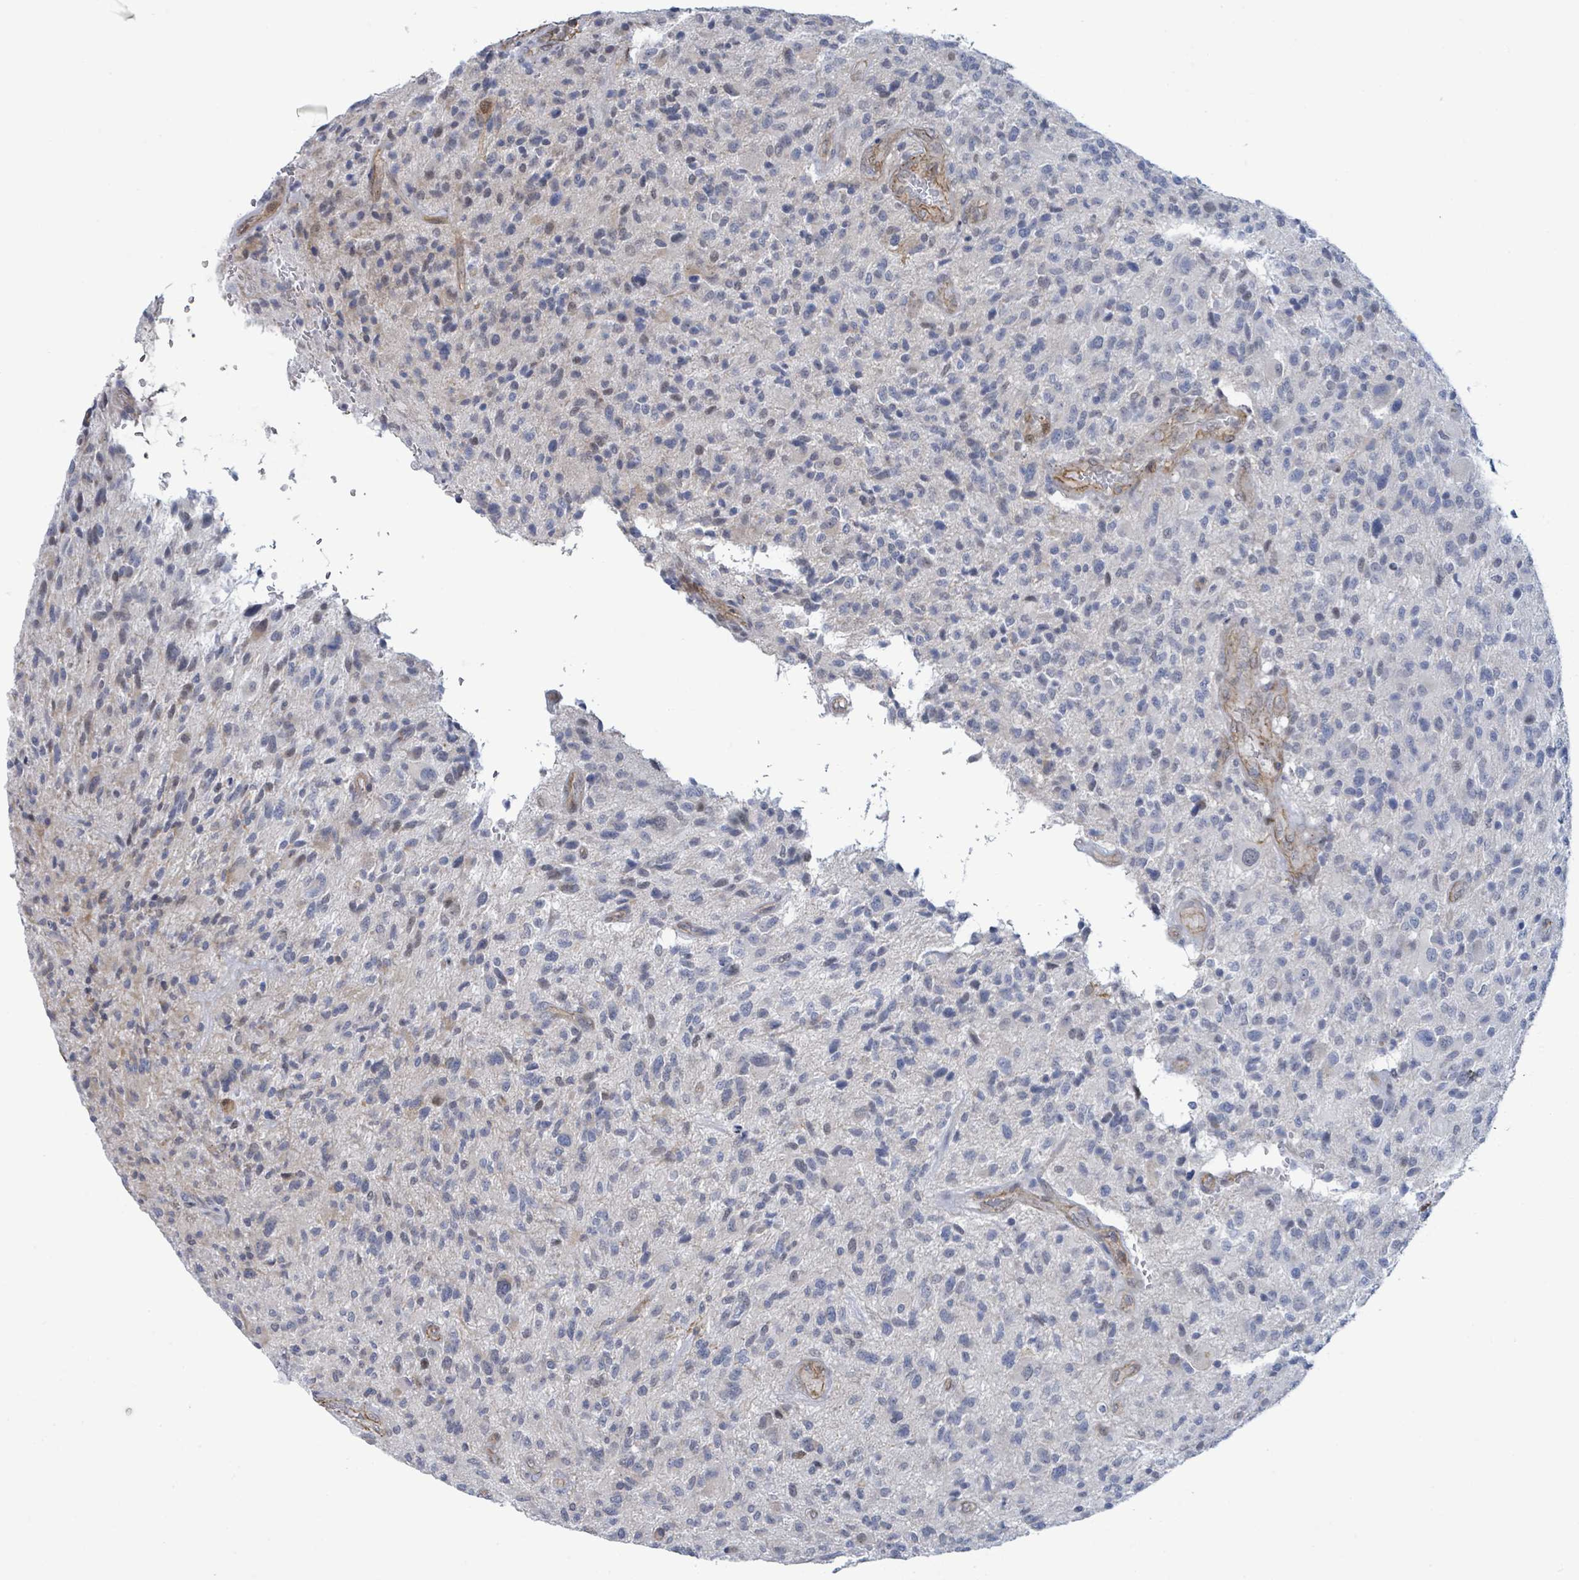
{"staining": {"intensity": "negative", "quantity": "none", "location": "none"}, "tissue": "glioma", "cell_type": "Tumor cells", "image_type": "cancer", "snomed": [{"axis": "morphology", "description": "Glioma, malignant, High grade"}, {"axis": "topography", "description": "Brain"}], "caption": "The micrograph demonstrates no significant positivity in tumor cells of glioma.", "gene": "DMRTC1B", "patient": {"sex": "male", "age": 47}}